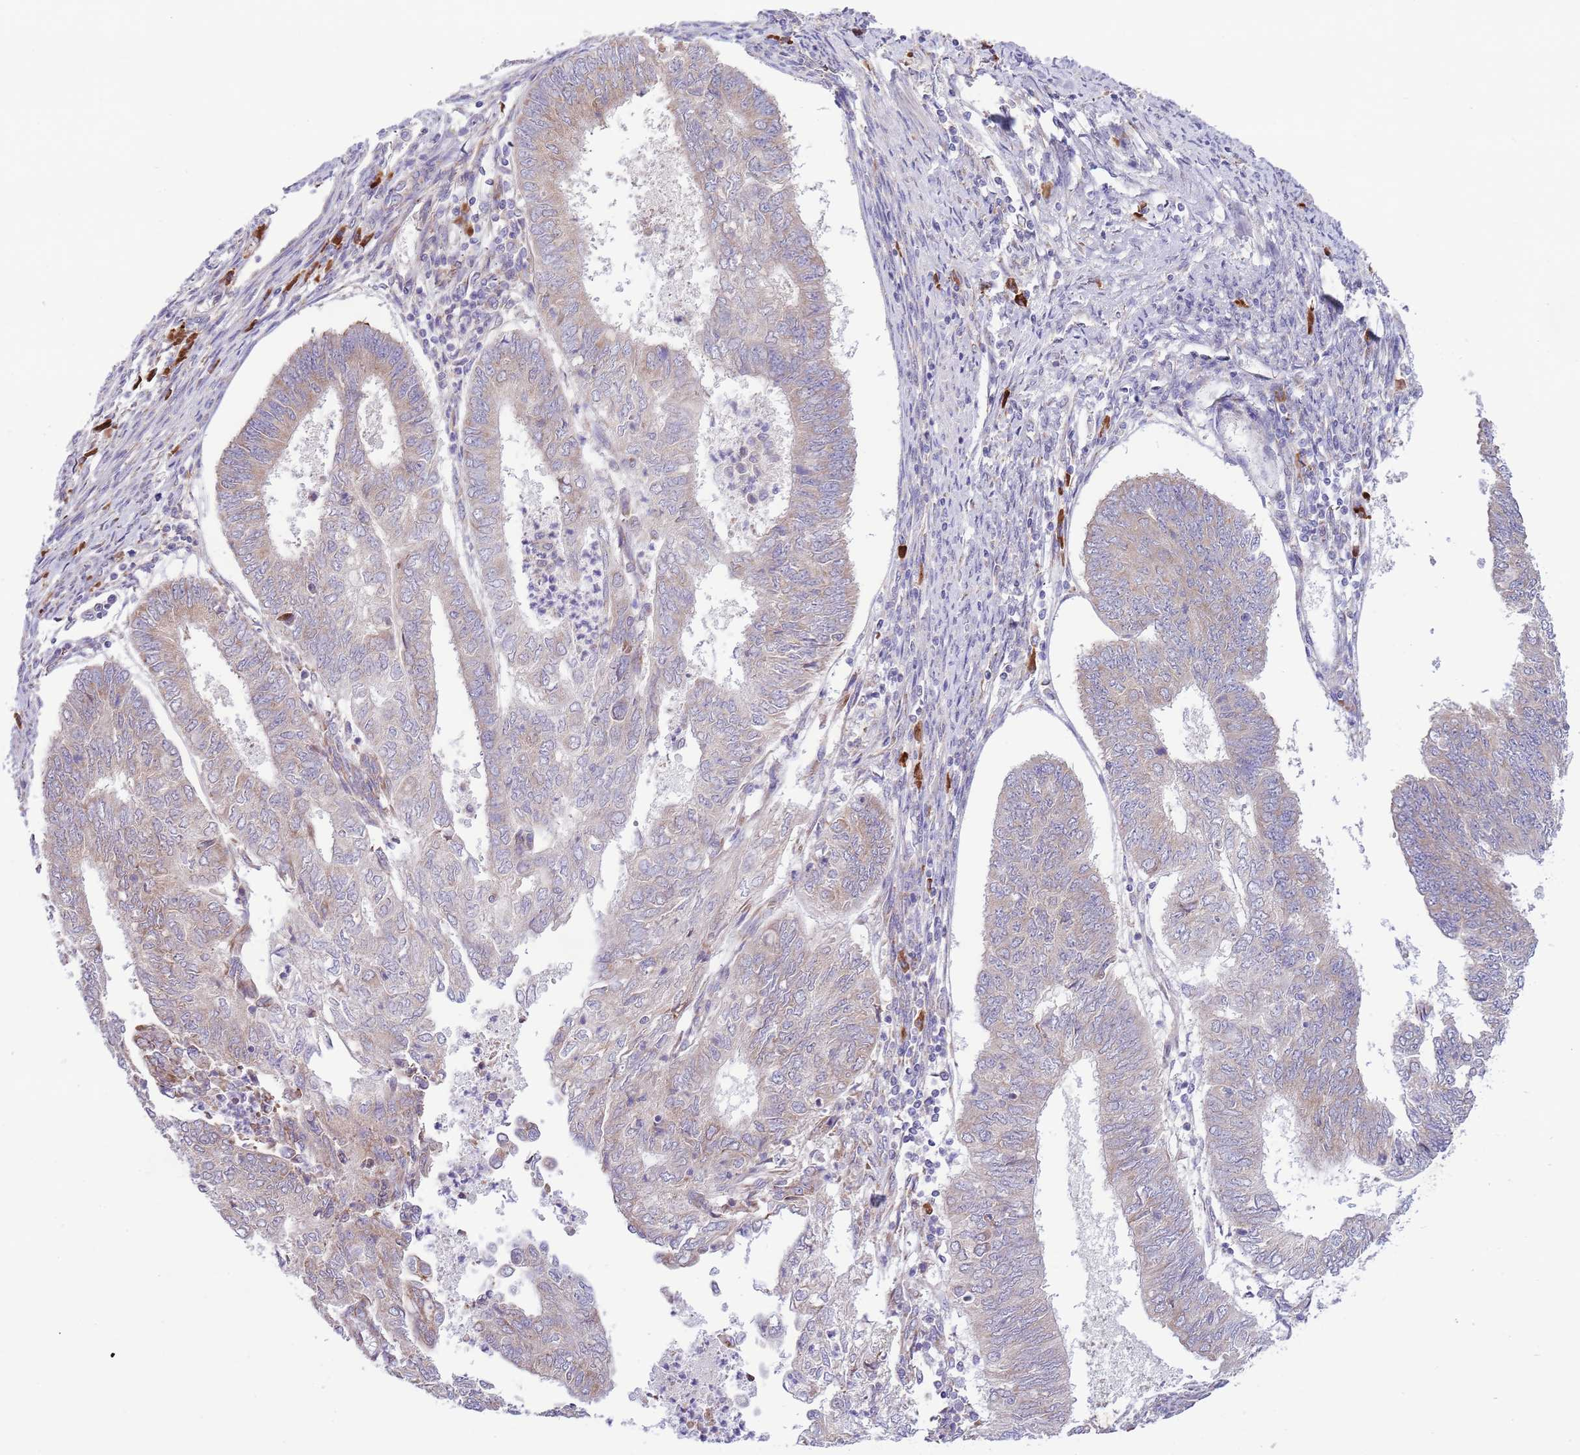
{"staining": {"intensity": "weak", "quantity": "25%-75%", "location": "cytoplasmic/membranous"}, "tissue": "endometrial cancer", "cell_type": "Tumor cells", "image_type": "cancer", "snomed": [{"axis": "morphology", "description": "Adenocarcinoma, NOS"}, {"axis": "topography", "description": "Endometrium"}], "caption": "There is low levels of weak cytoplasmic/membranous expression in tumor cells of endometrial cancer (adenocarcinoma), as demonstrated by immunohistochemical staining (brown color).", "gene": "DAND5", "patient": {"sex": "female", "age": 68}}